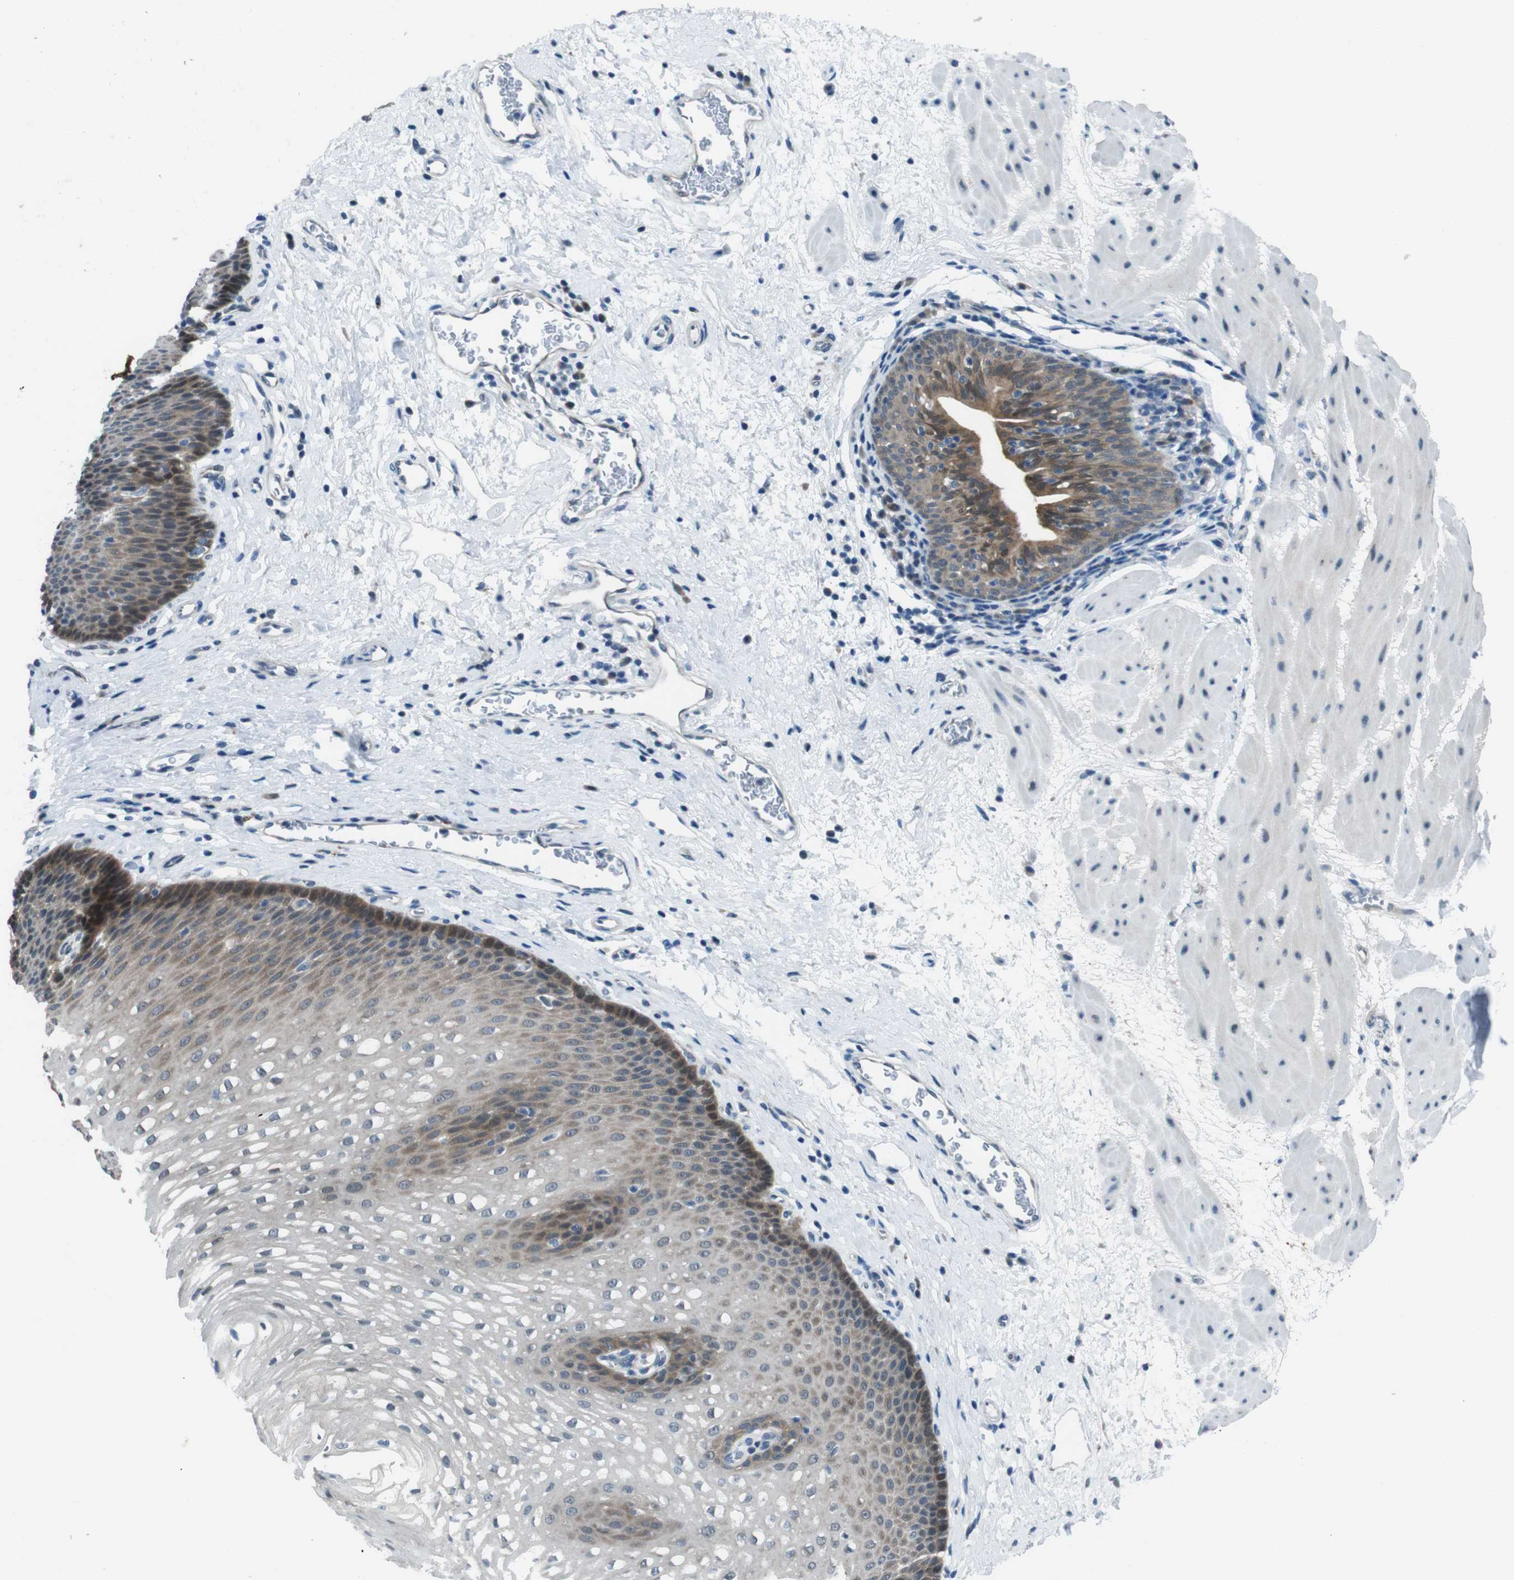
{"staining": {"intensity": "moderate", "quantity": "25%-75%", "location": "cytoplasmic/membranous"}, "tissue": "esophagus", "cell_type": "Squamous epithelial cells", "image_type": "normal", "snomed": [{"axis": "morphology", "description": "Normal tissue, NOS"}, {"axis": "topography", "description": "Esophagus"}], "caption": "DAB immunohistochemical staining of benign esophagus shows moderate cytoplasmic/membranous protein positivity in about 25%-75% of squamous epithelial cells.", "gene": "LRP5", "patient": {"sex": "male", "age": 48}}